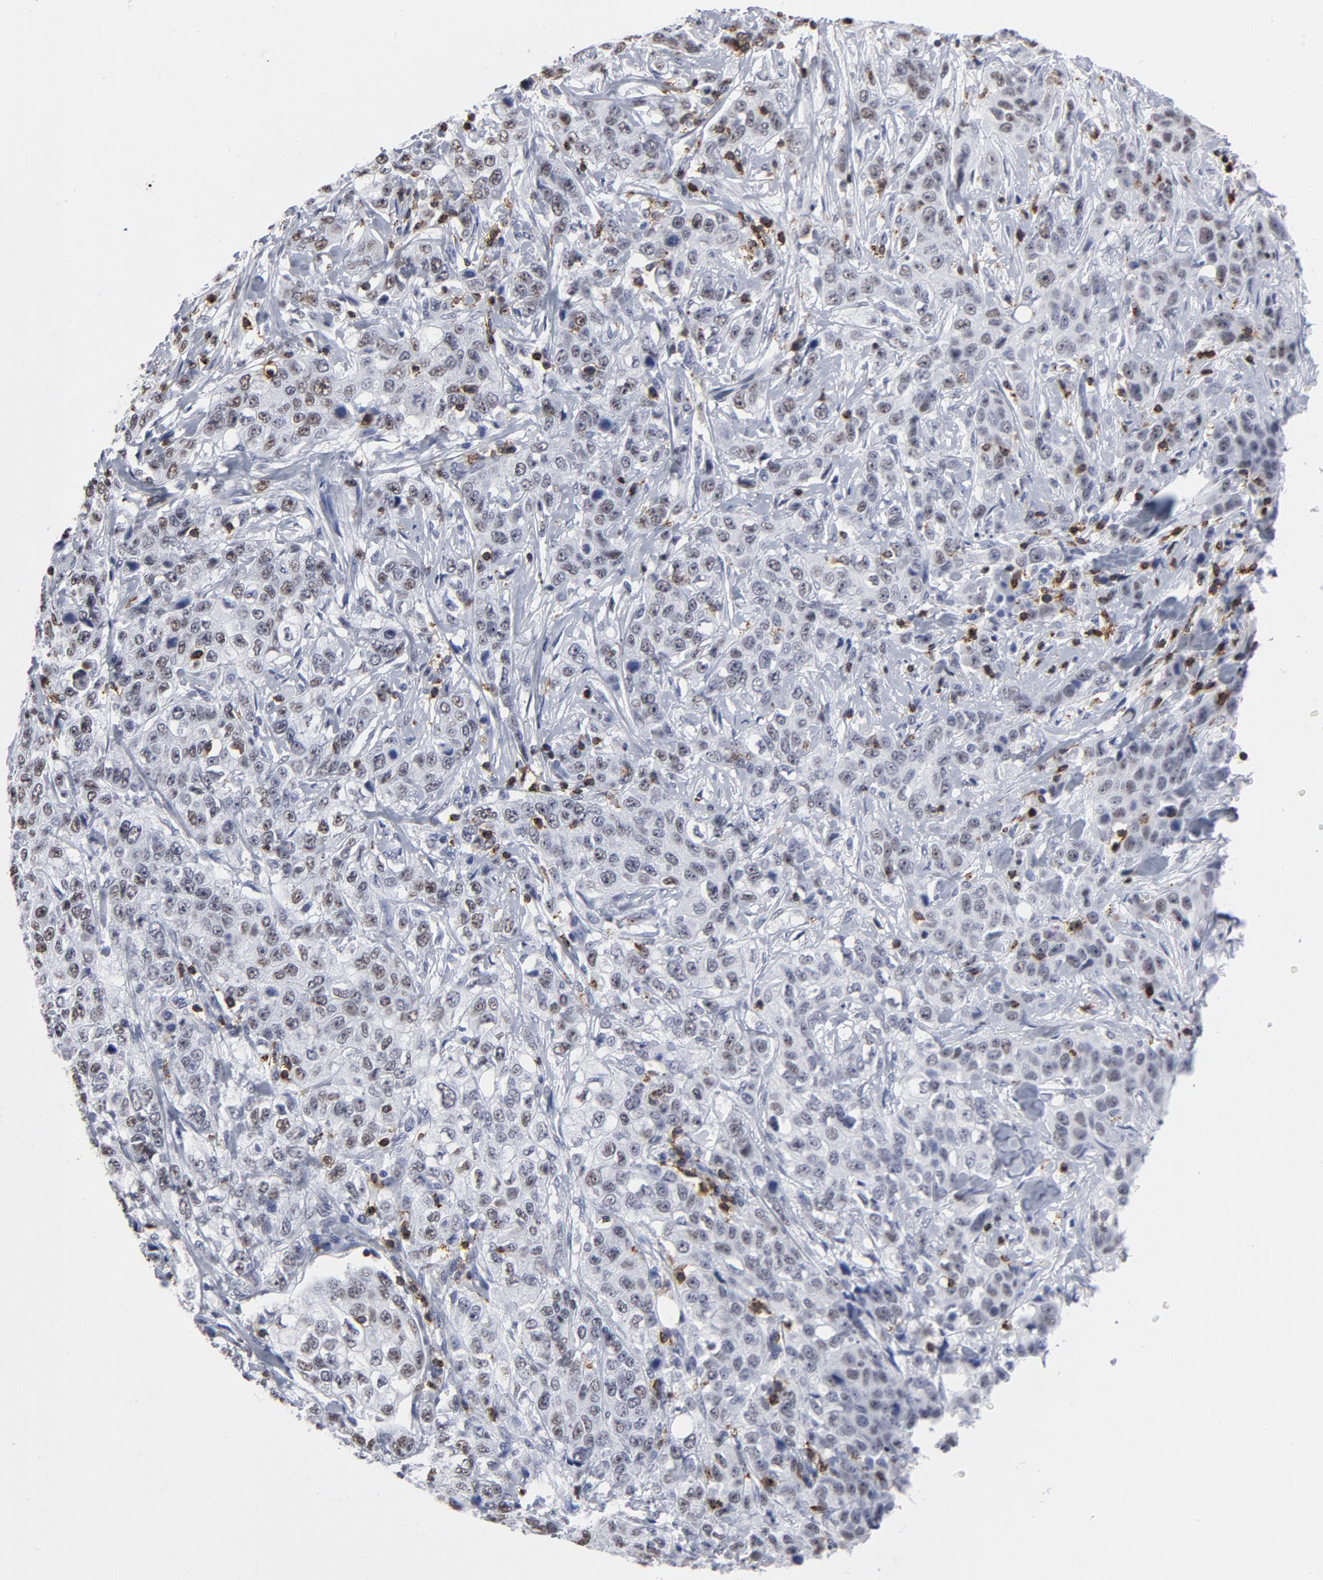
{"staining": {"intensity": "weak", "quantity": "<25%", "location": "nuclear"}, "tissue": "stomach cancer", "cell_type": "Tumor cells", "image_type": "cancer", "snomed": [{"axis": "morphology", "description": "Adenocarcinoma, NOS"}, {"axis": "topography", "description": "Stomach"}], "caption": "There is no significant staining in tumor cells of stomach adenocarcinoma.", "gene": "CD2", "patient": {"sex": "male", "age": 48}}